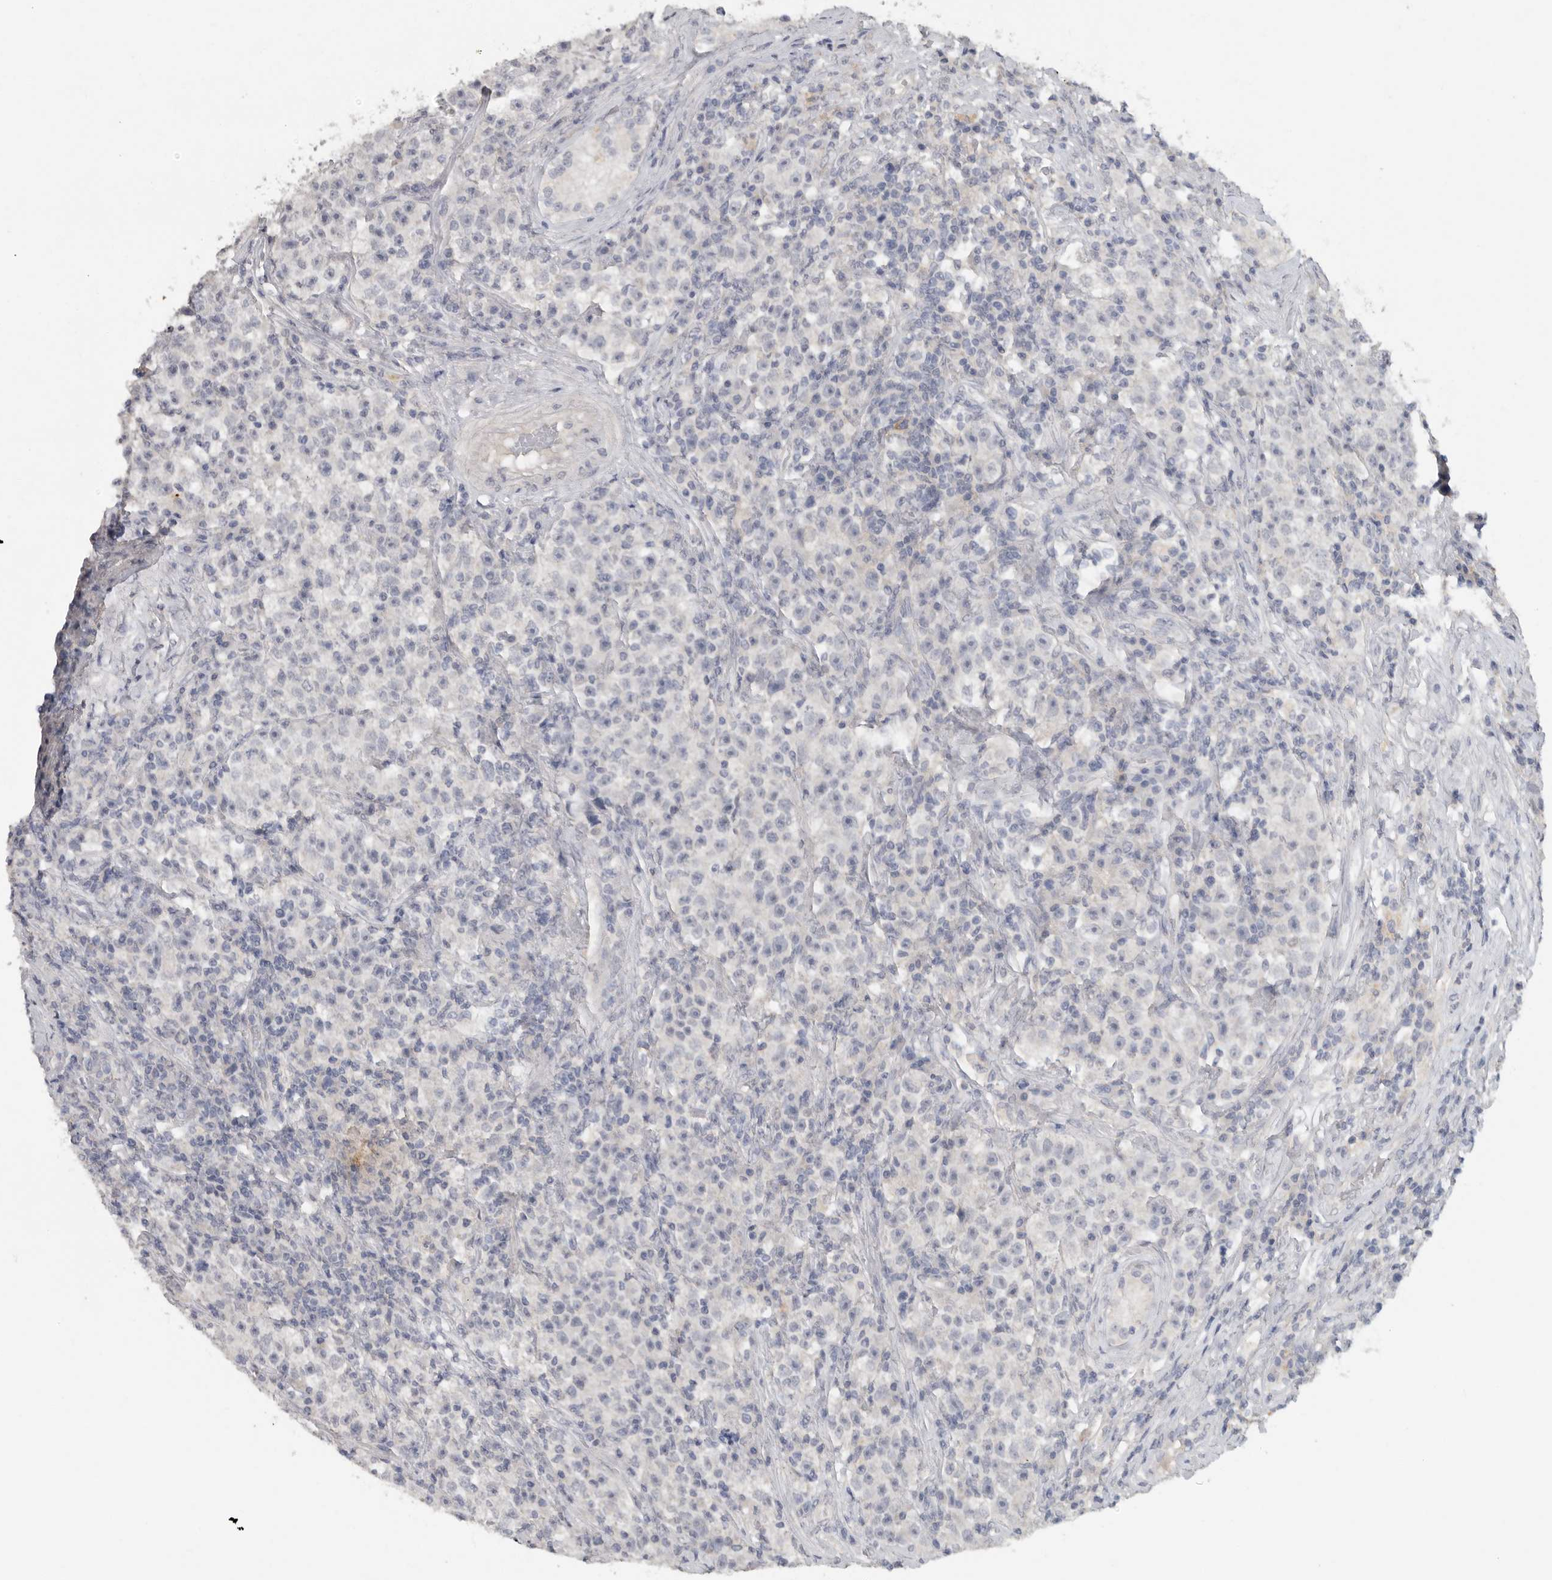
{"staining": {"intensity": "negative", "quantity": "none", "location": "none"}, "tissue": "testis cancer", "cell_type": "Tumor cells", "image_type": "cancer", "snomed": [{"axis": "morphology", "description": "Seminoma, NOS"}, {"axis": "topography", "description": "Testis"}], "caption": "Image shows no protein expression in tumor cells of testis seminoma tissue.", "gene": "REG4", "patient": {"sex": "male", "age": 22}}